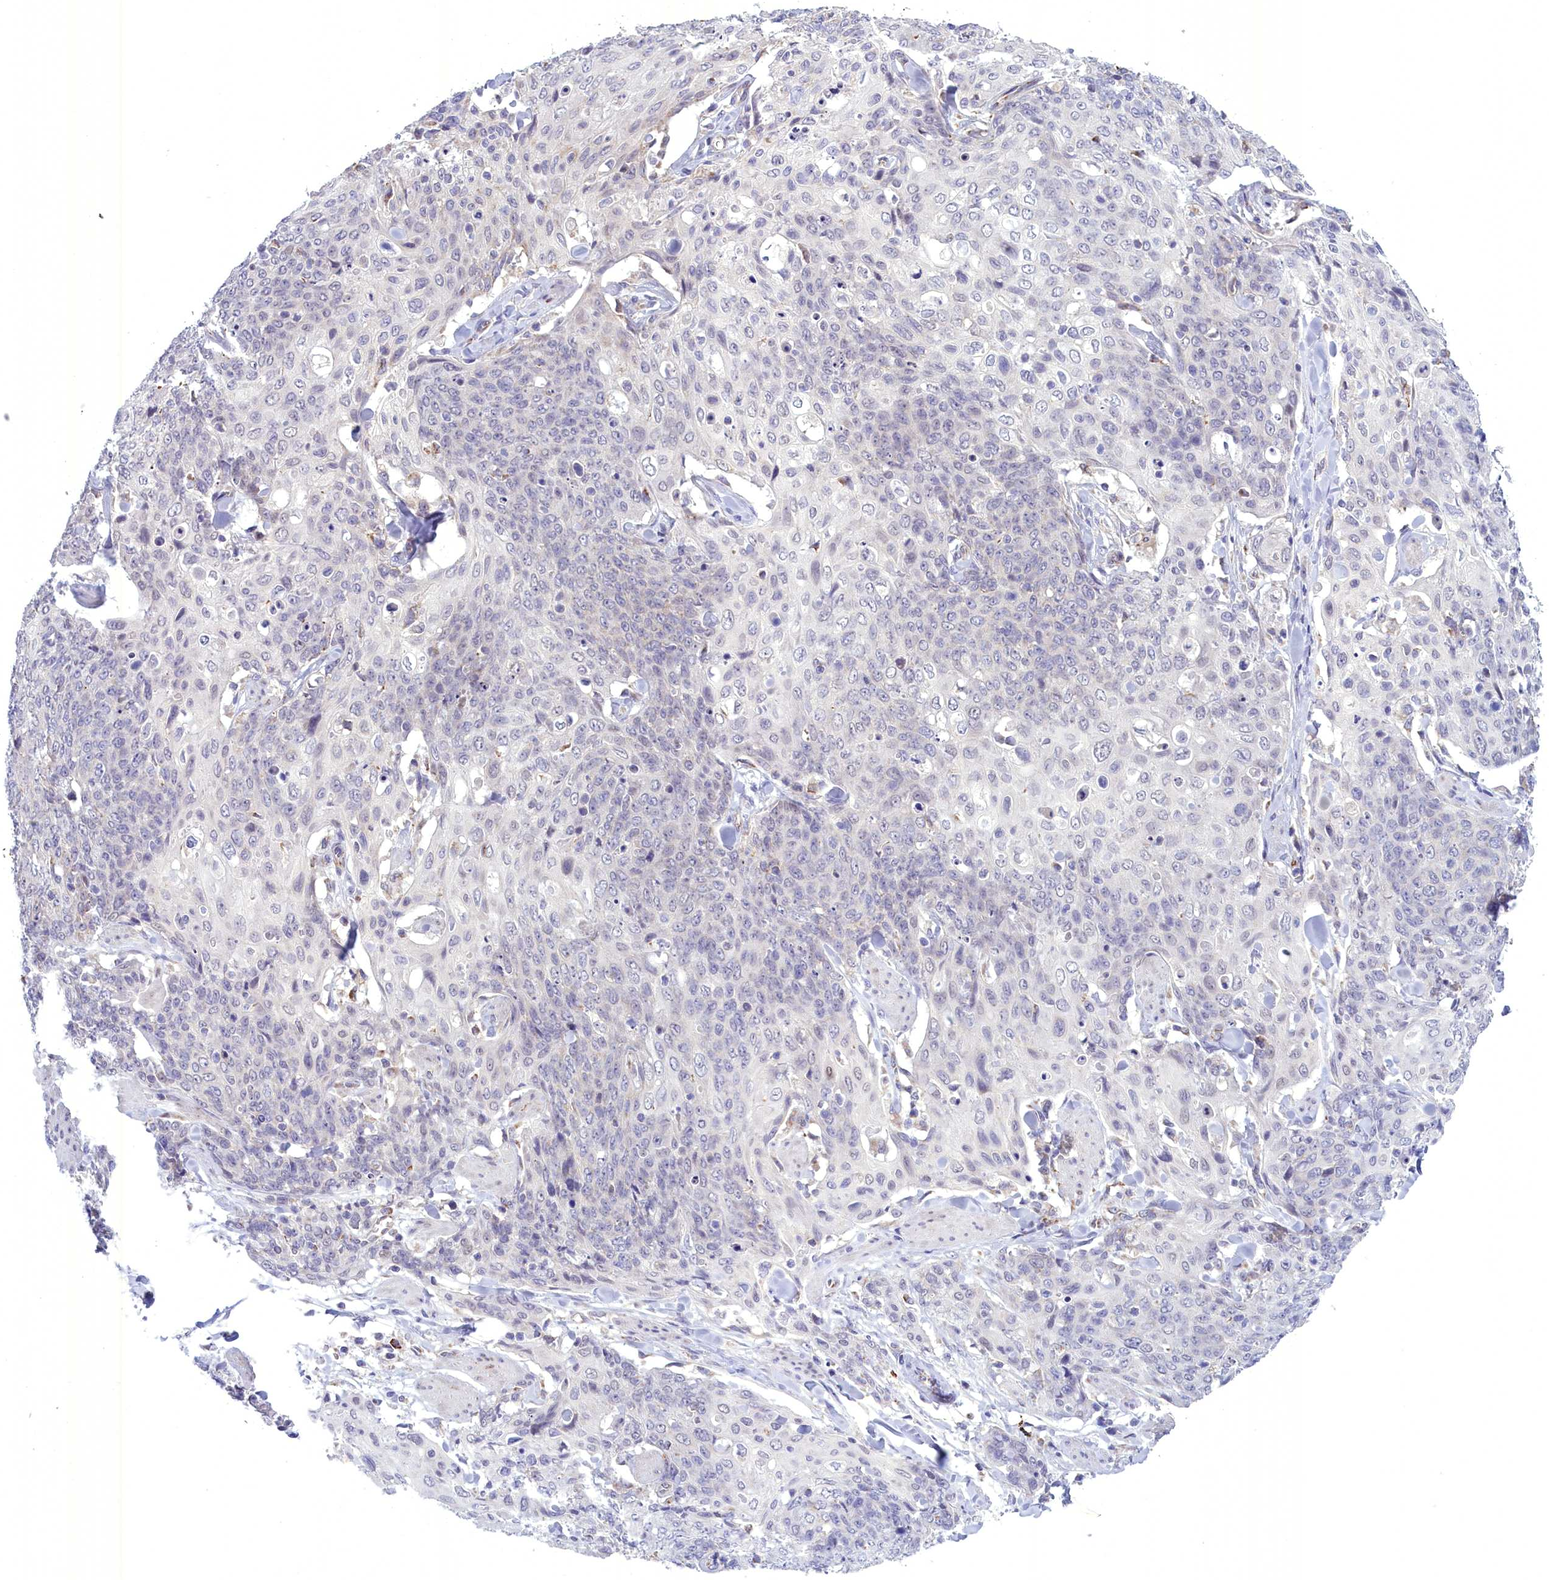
{"staining": {"intensity": "negative", "quantity": "none", "location": "none"}, "tissue": "skin cancer", "cell_type": "Tumor cells", "image_type": "cancer", "snomed": [{"axis": "morphology", "description": "Squamous cell carcinoma, NOS"}, {"axis": "topography", "description": "Skin"}, {"axis": "topography", "description": "Vulva"}], "caption": "Protein analysis of skin cancer (squamous cell carcinoma) shows no significant positivity in tumor cells.", "gene": "FAM149B1", "patient": {"sex": "female", "age": 85}}